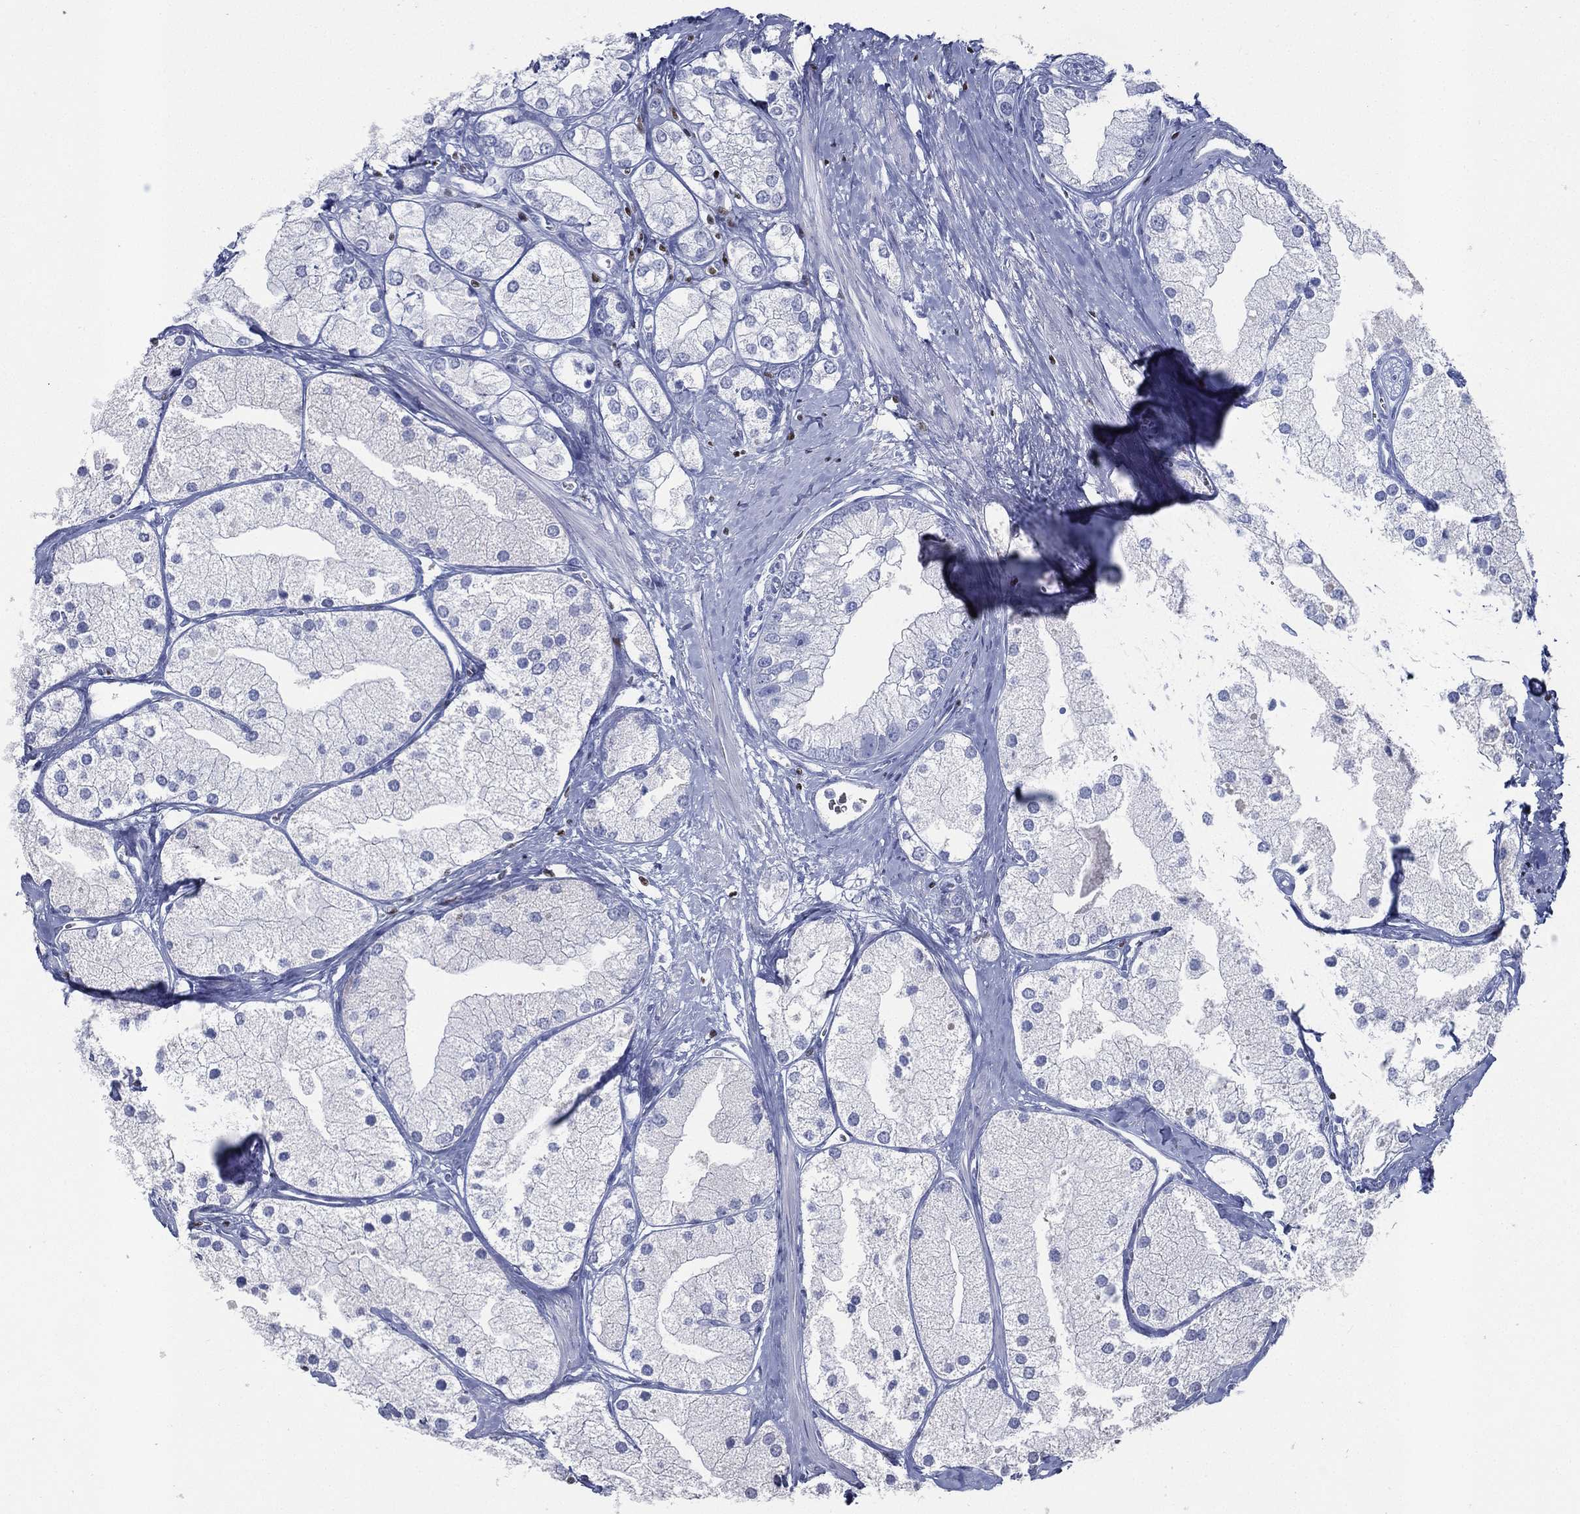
{"staining": {"intensity": "negative", "quantity": "none", "location": "none"}, "tissue": "prostate cancer", "cell_type": "Tumor cells", "image_type": "cancer", "snomed": [{"axis": "morphology", "description": "Adenocarcinoma, NOS"}, {"axis": "topography", "description": "Prostate and seminal vesicle, NOS"}, {"axis": "topography", "description": "Prostate"}], "caption": "Protein analysis of prostate adenocarcinoma displays no significant staining in tumor cells. (DAB immunohistochemistry visualized using brightfield microscopy, high magnification).", "gene": "PYHIN1", "patient": {"sex": "male", "age": 79}}